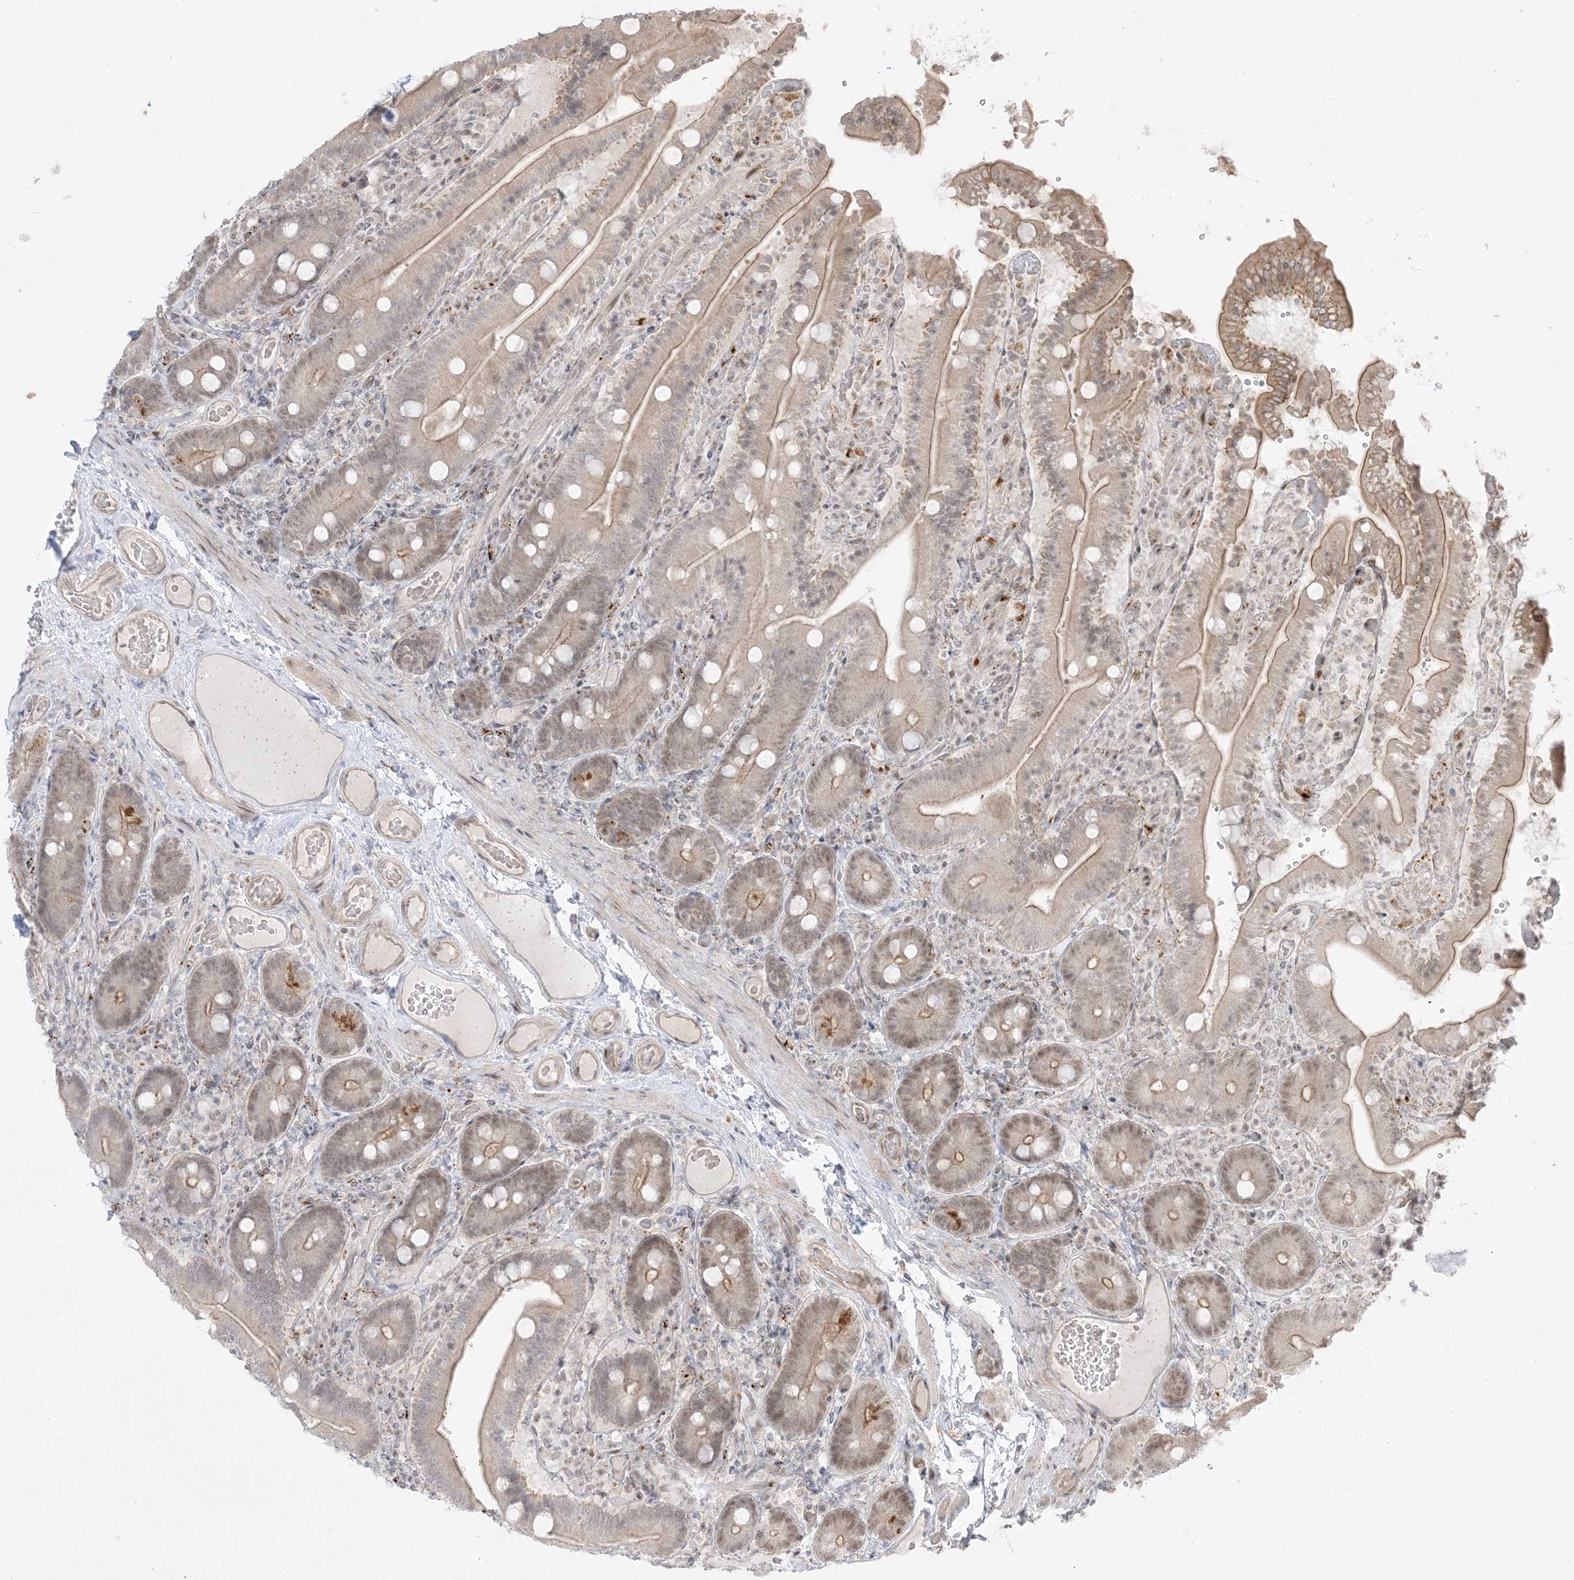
{"staining": {"intensity": "moderate", "quantity": "25%-75%", "location": "cytoplasmic/membranous,nuclear"}, "tissue": "duodenum", "cell_type": "Glandular cells", "image_type": "normal", "snomed": [{"axis": "morphology", "description": "Normal tissue, NOS"}, {"axis": "topography", "description": "Duodenum"}], "caption": "This image reveals immunohistochemistry staining of benign duodenum, with medium moderate cytoplasmic/membranous,nuclear expression in about 25%-75% of glandular cells.", "gene": "PTK6", "patient": {"sex": "female", "age": 62}}